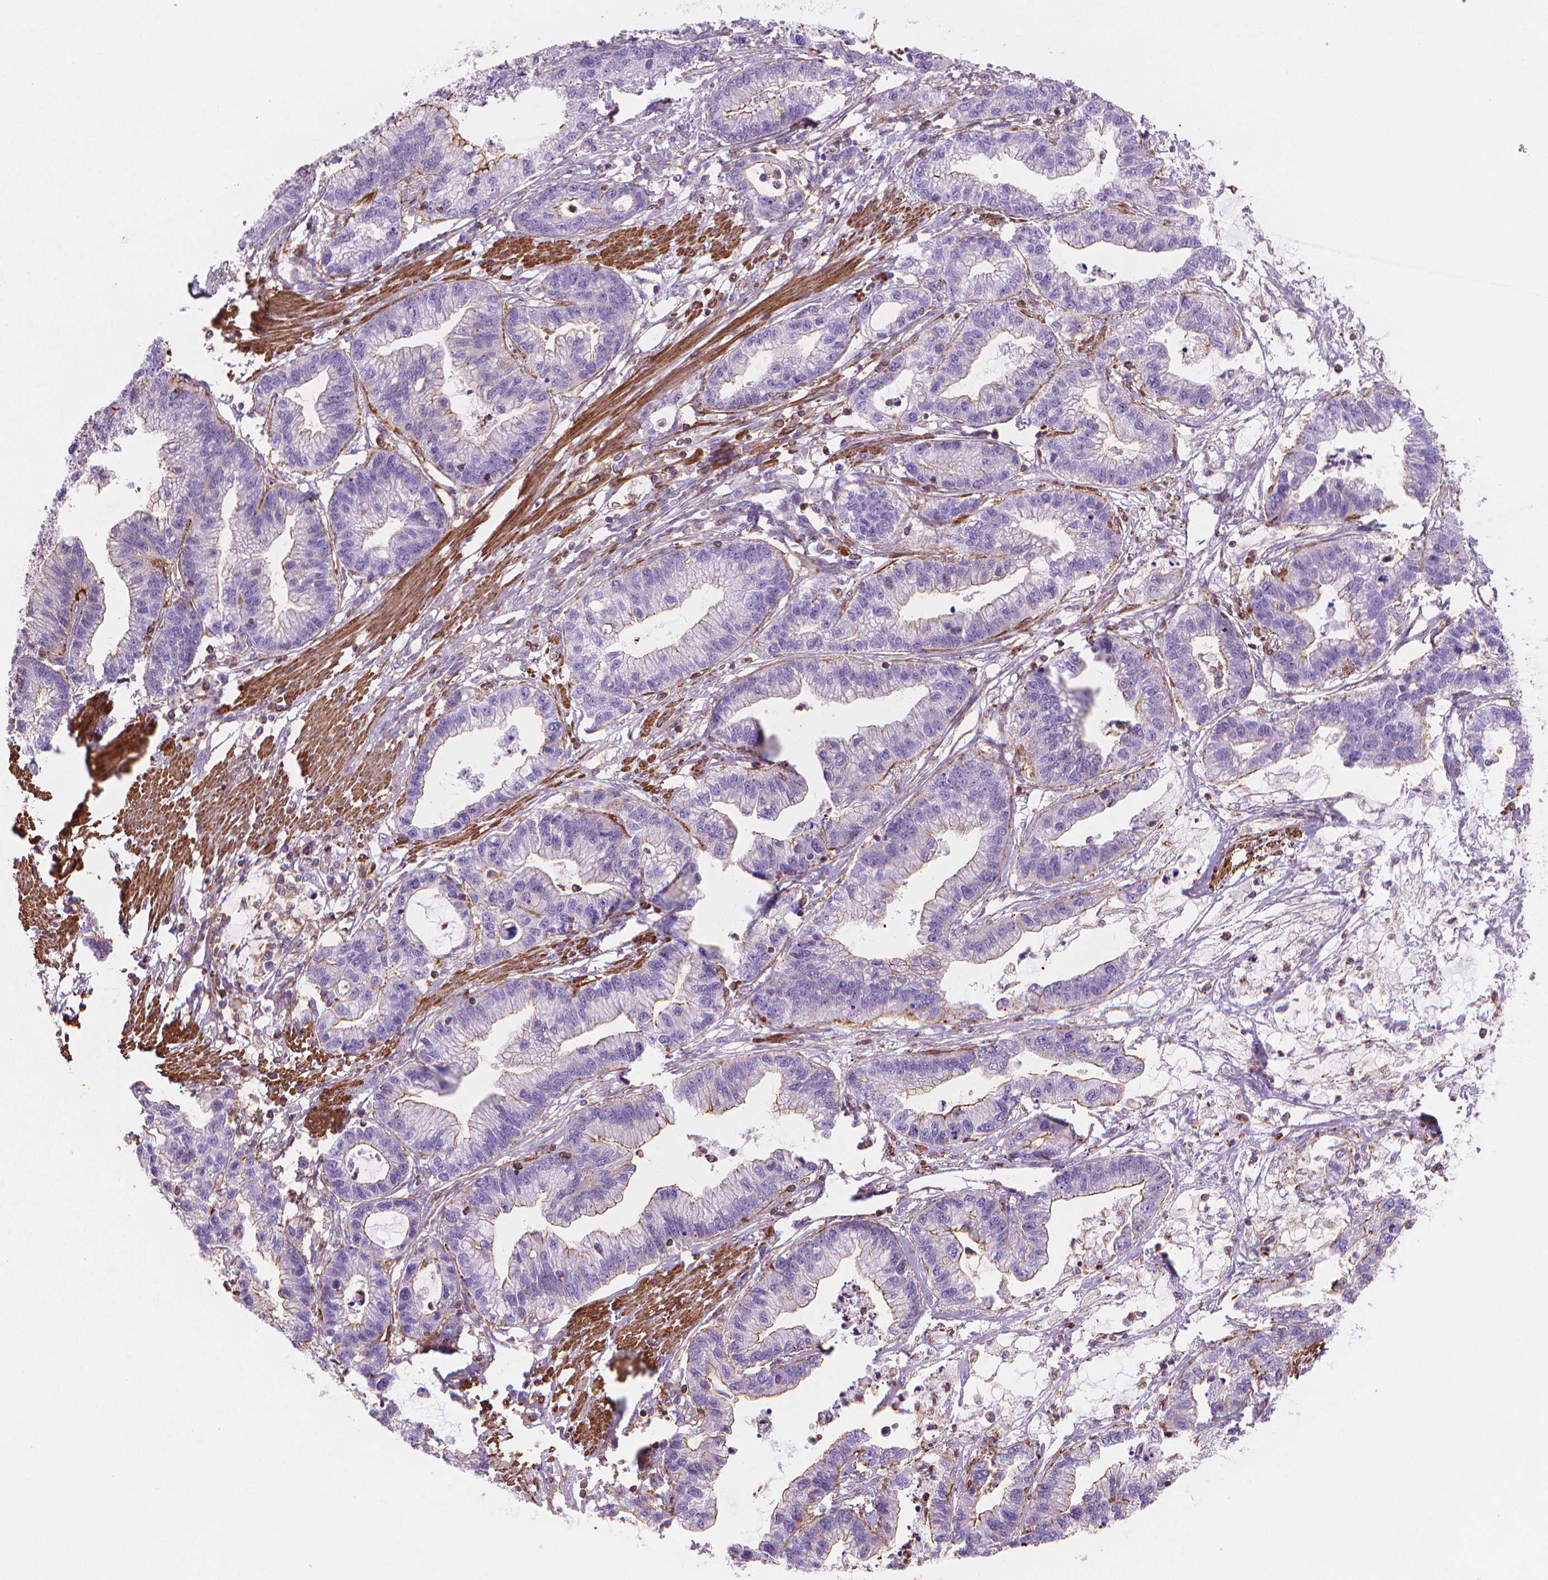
{"staining": {"intensity": "weak", "quantity": "<25%", "location": "cytoplasmic/membranous"}, "tissue": "stomach cancer", "cell_type": "Tumor cells", "image_type": "cancer", "snomed": [{"axis": "morphology", "description": "Adenocarcinoma, NOS"}, {"axis": "topography", "description": "Stomach"}], "caption": "This histopathology image is of stomach adenocarcinoma stained with immunohistochemistry (IHC) to label a protein in brown with the nuclei are counter-stained blue. There is no expression in tumor cells.", "gene": "PATJ", "patient": {"sex": "male", "age": 83}}